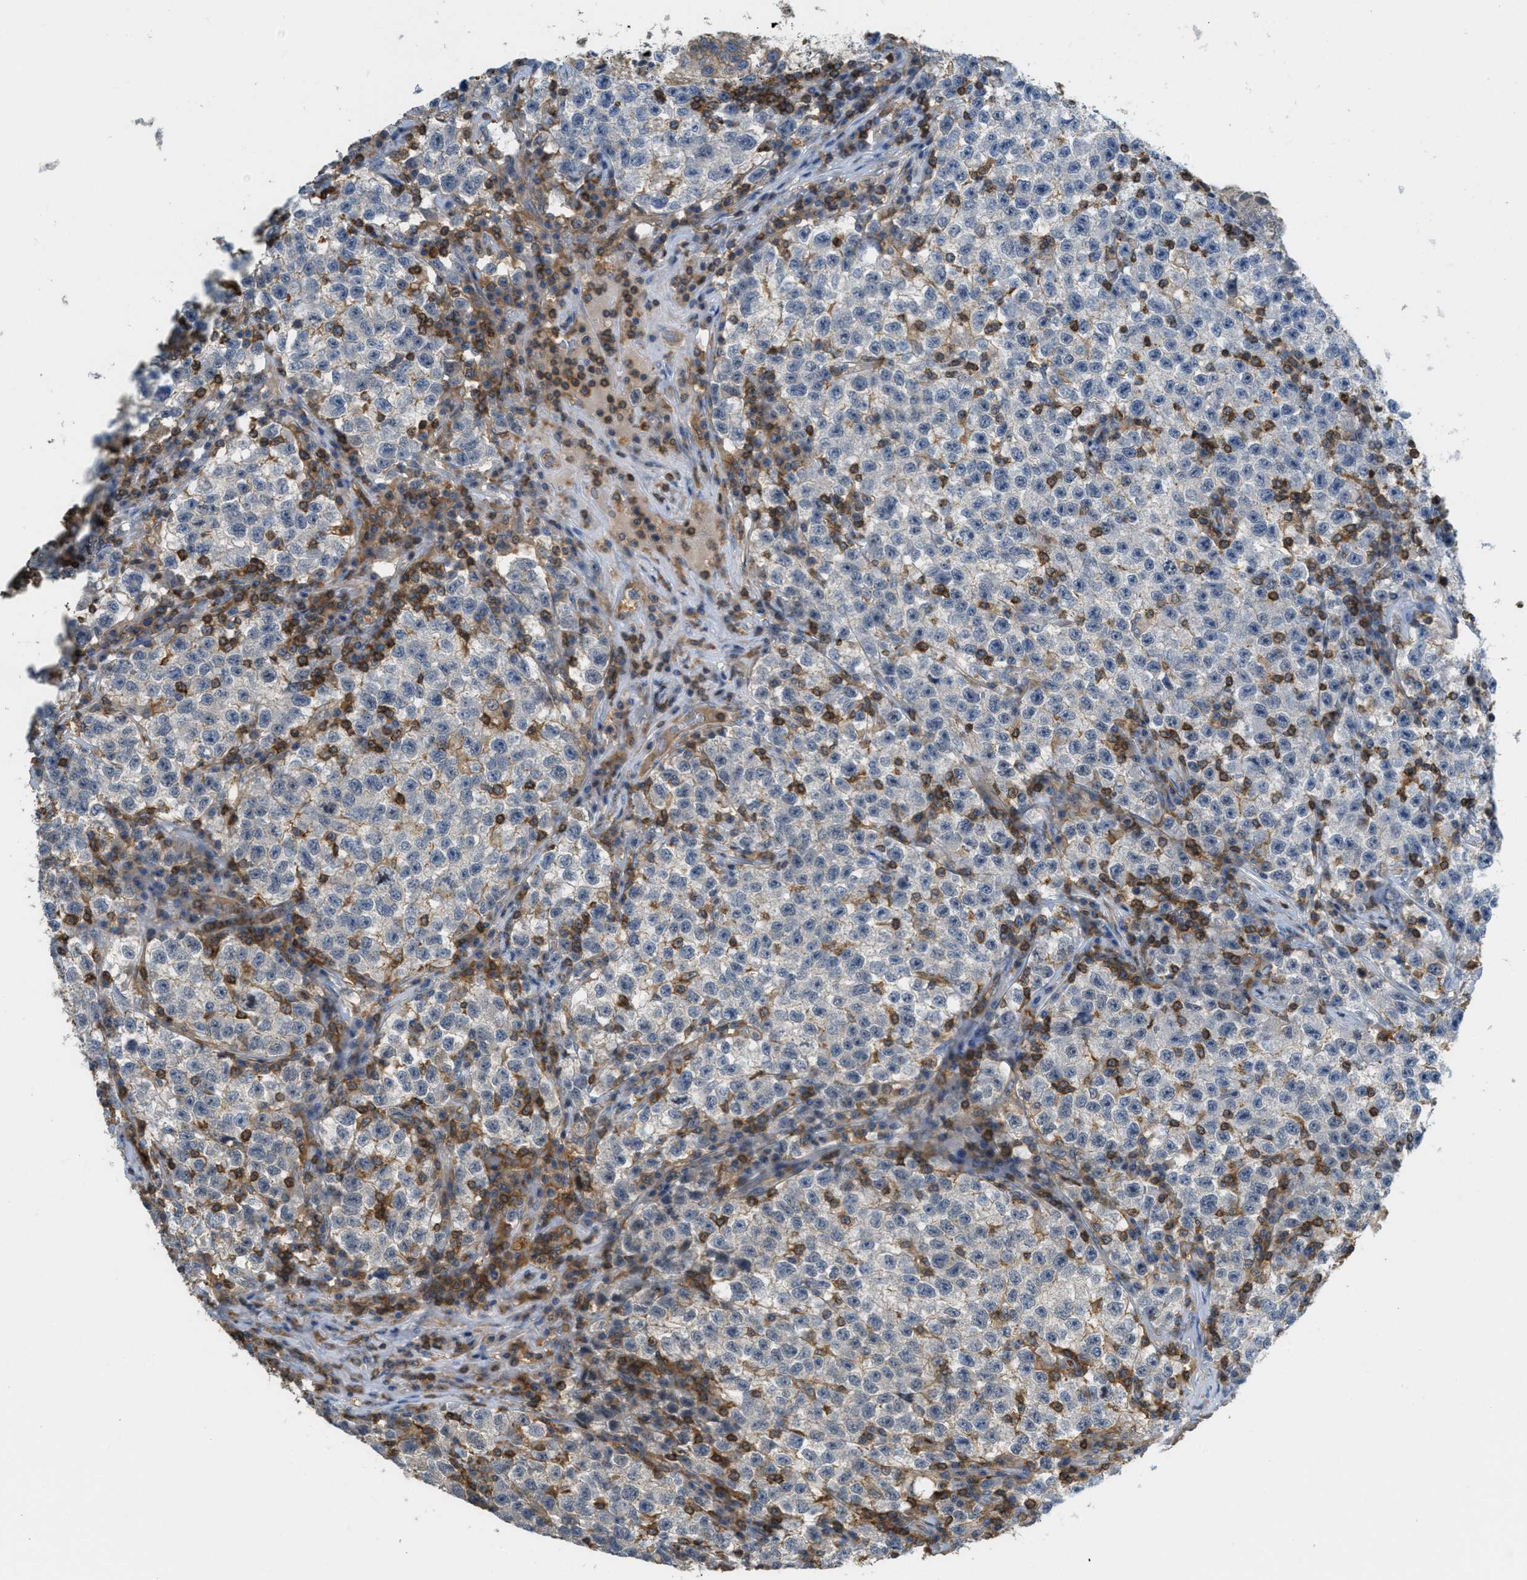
{"staining": {"intensity": "negative", "quantity": "none", "location": "none"}, "tissue": "testis cancer", "cell_type": "Tumor cells", "image_type": "cancer", "snomed": [{"axis": "morphology", "description": "Seminoma, NOS"}, {"axis": "topography", "description": "Testis"}], "caption": "This is an IHC micrograph of human seminoma (testis). There is no positivity in tumor cells.", "gene": "GRIK2", "patient": {"sex": "male", "age": 22}}